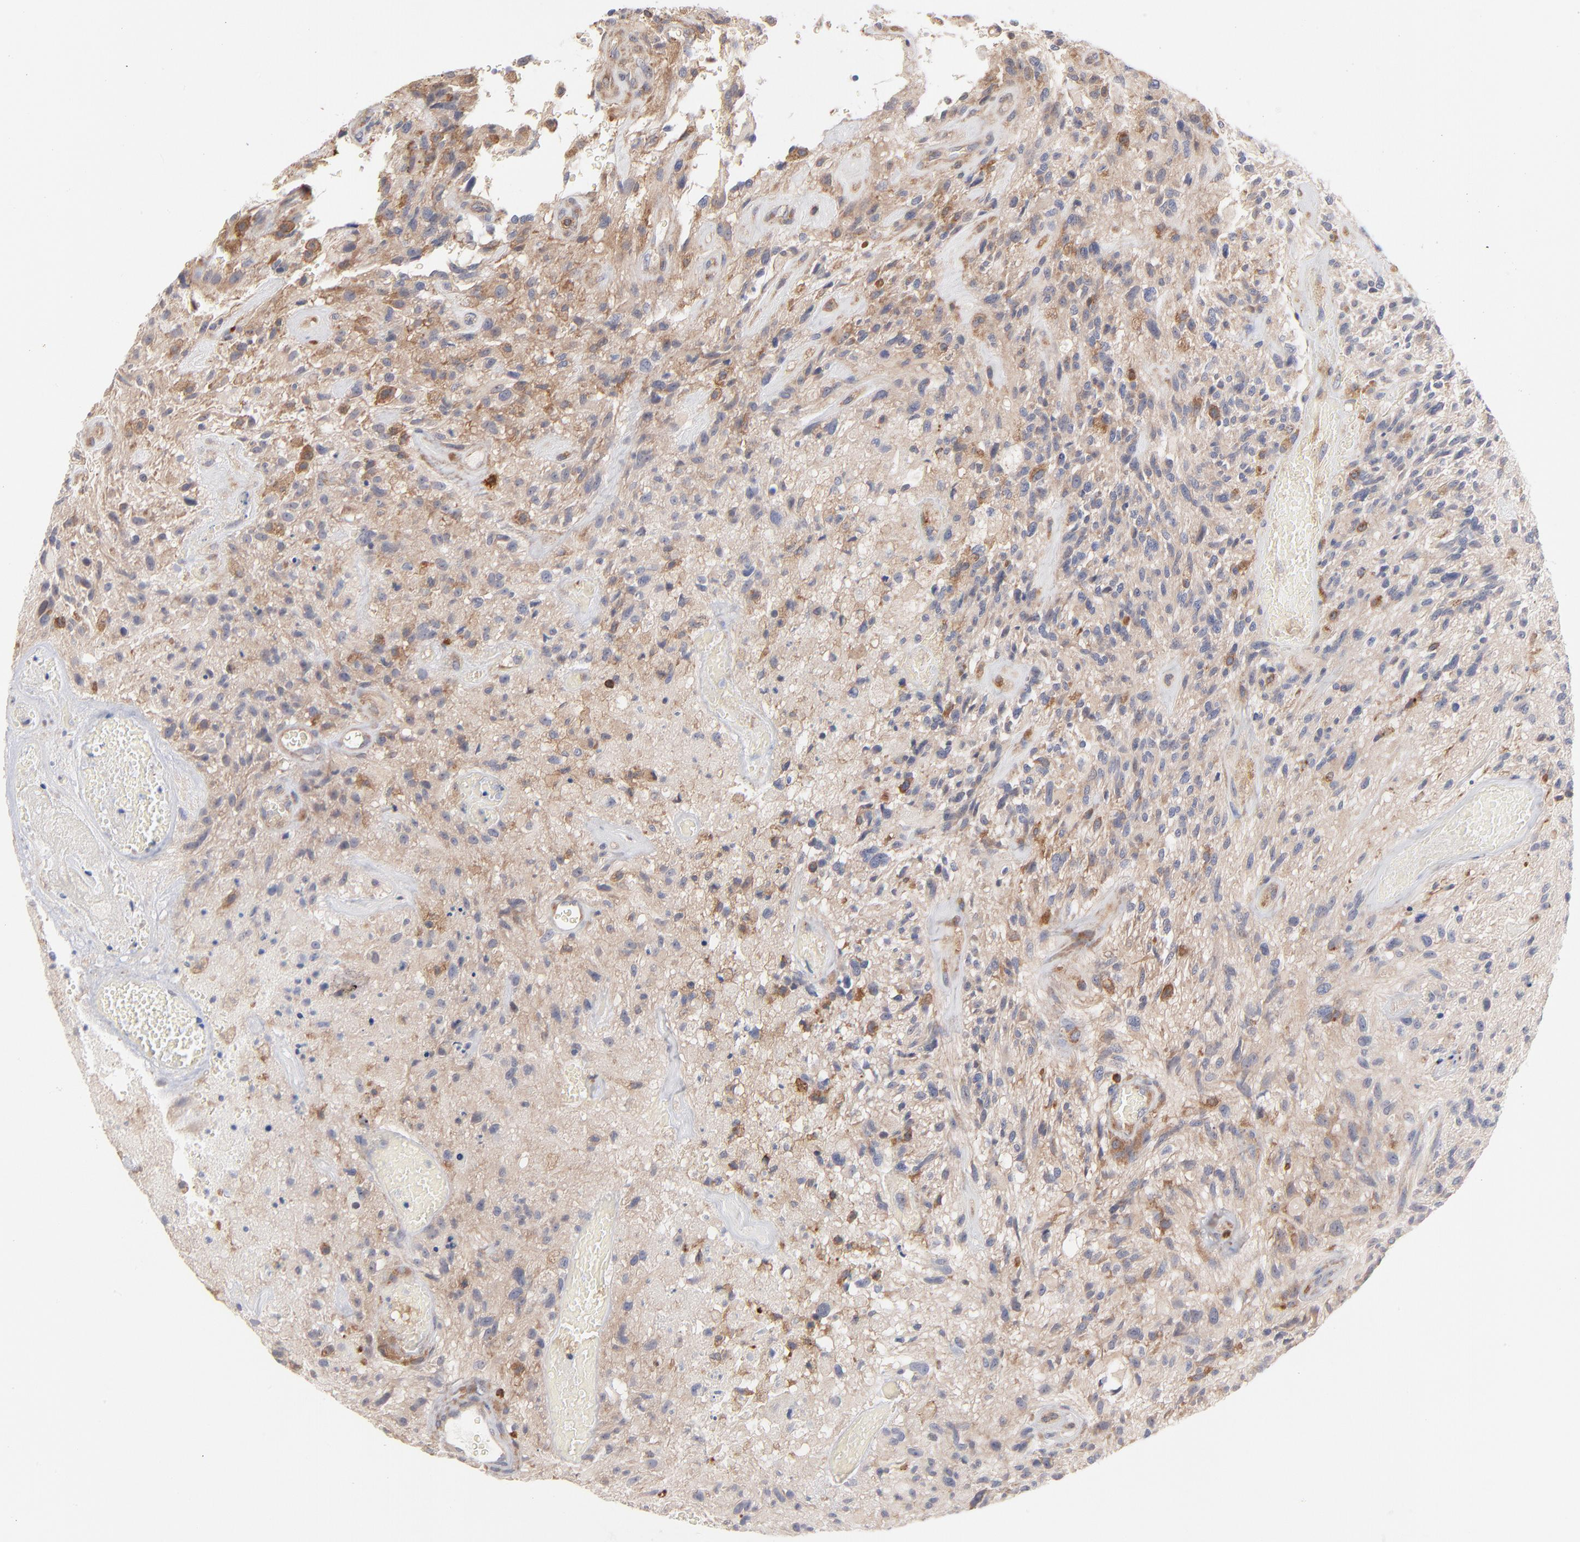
{"staining": {"intensity": "weak", "quantity": "<25%", "location": "cytoplasmic/membranous"}, "tissue": "glioma", "cell_type": "Tumor cells", "image_type": "cancer", "snomed": [{"axis": "morphology", "description": "Normal tissue, NOS"}, {"axis": "morphology", "description": "Glioma, malignant, High grade"}, {"axis": "topography", "description": "Cerebral cortex"}], "caption": "Immunohistochemical staining of glioma shows no significant positivity in tumor cells. (DAB immunohistochemistry, high magnification).", "gene": "WIPF1", "patient": {"sex": "male", "age": 75}}